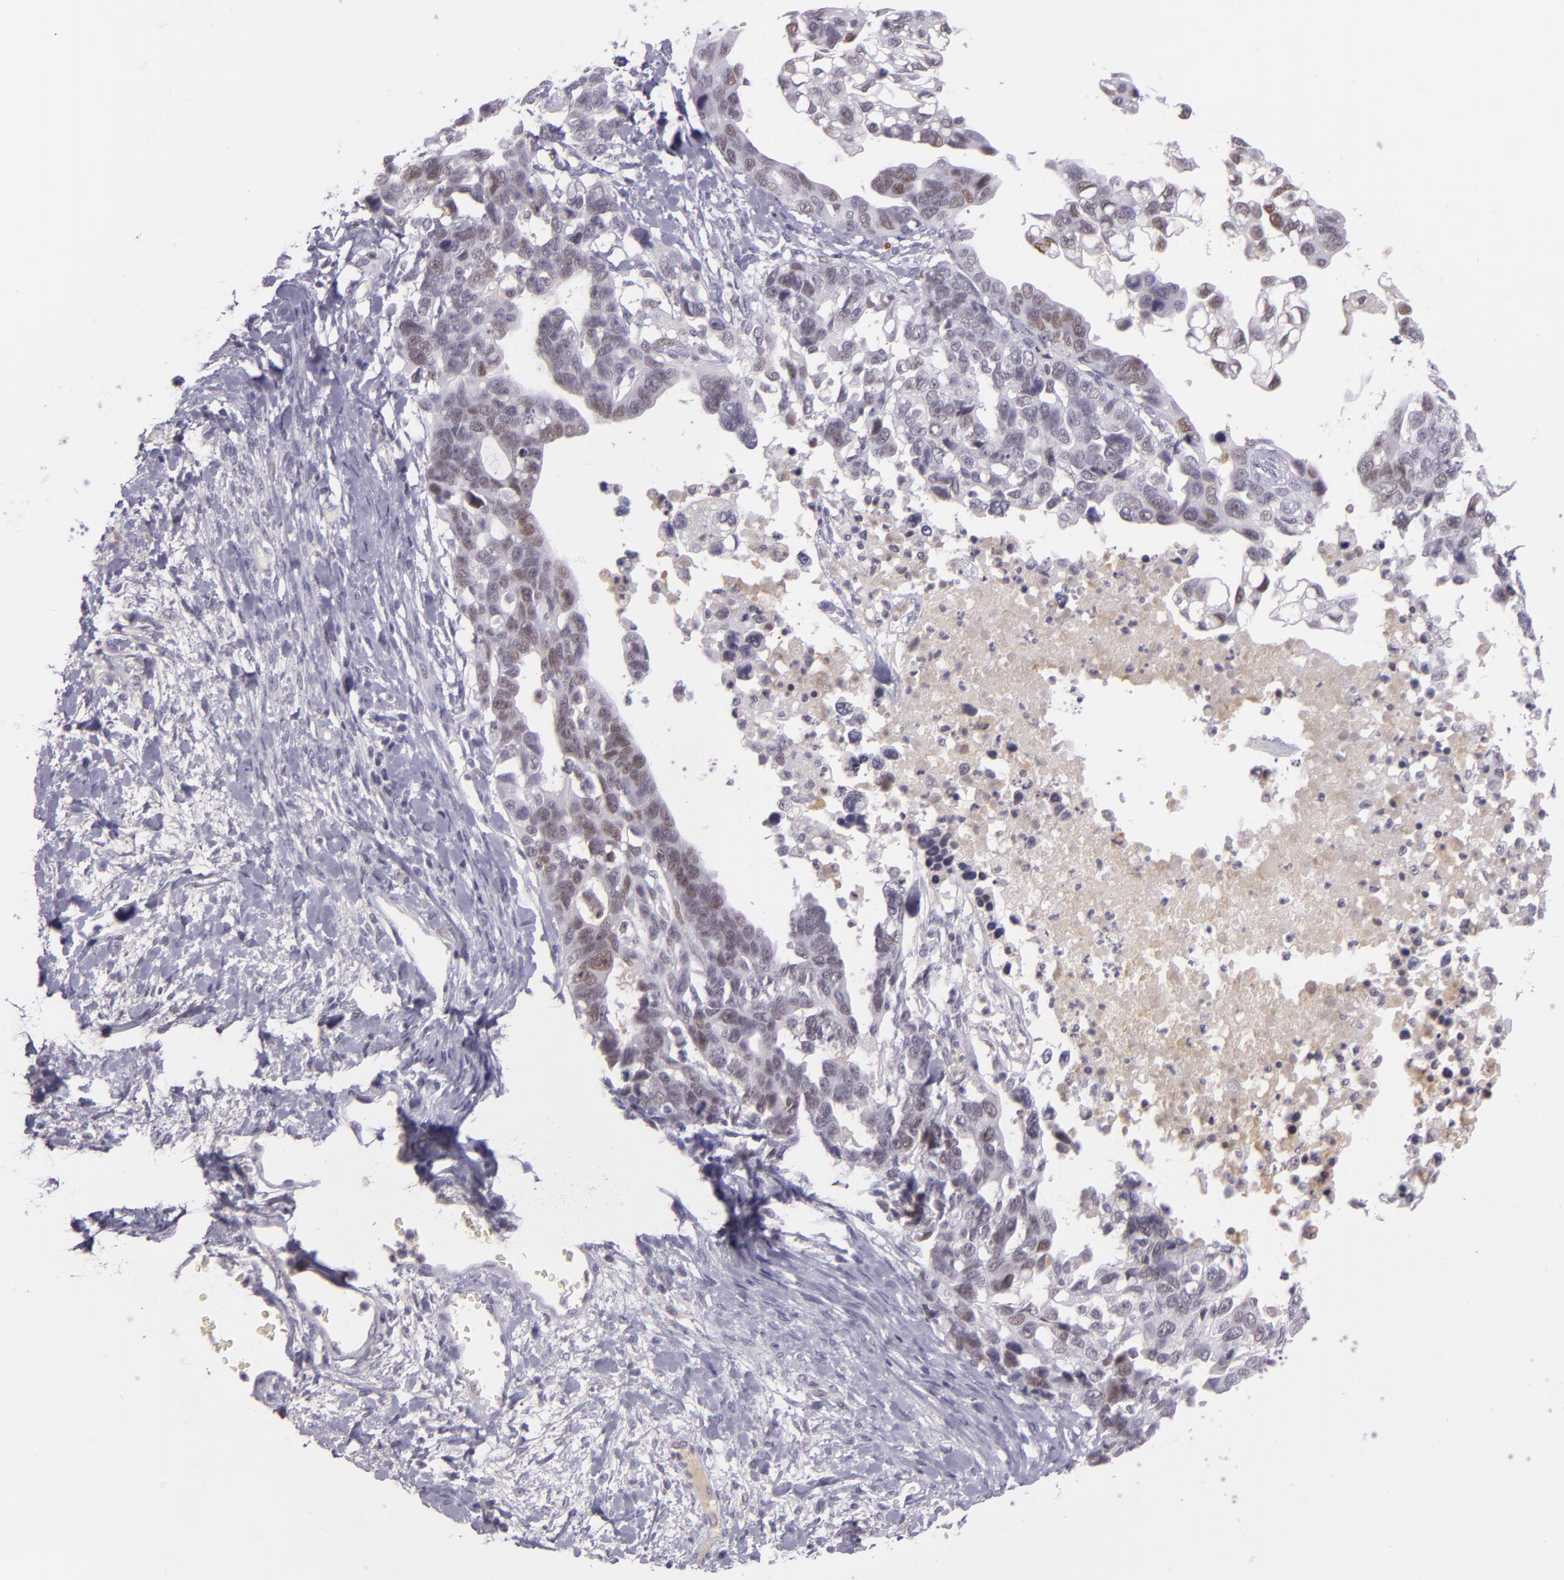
{"staining": {"intensity": "moderate", "quantity": "25%-75%", "location": "nuclear"}, "tissue": "ovarian cancer", "cell_type": "Tumor cells", "image_type": "cancer", "snomed": [{"axis": "morphology", "description": "Cystadenocarcinoma, serous, NOS"}, {"axis": "topography", "description": "Ovary"}], "caption": "Human ovarian cancer stained with a brown dye demonstrates moderate nuclear positive expression in approximately 25%-75% of tumor cells.", "gene": "CHEK2", "patient": {"sex": "female", "age": 69}}